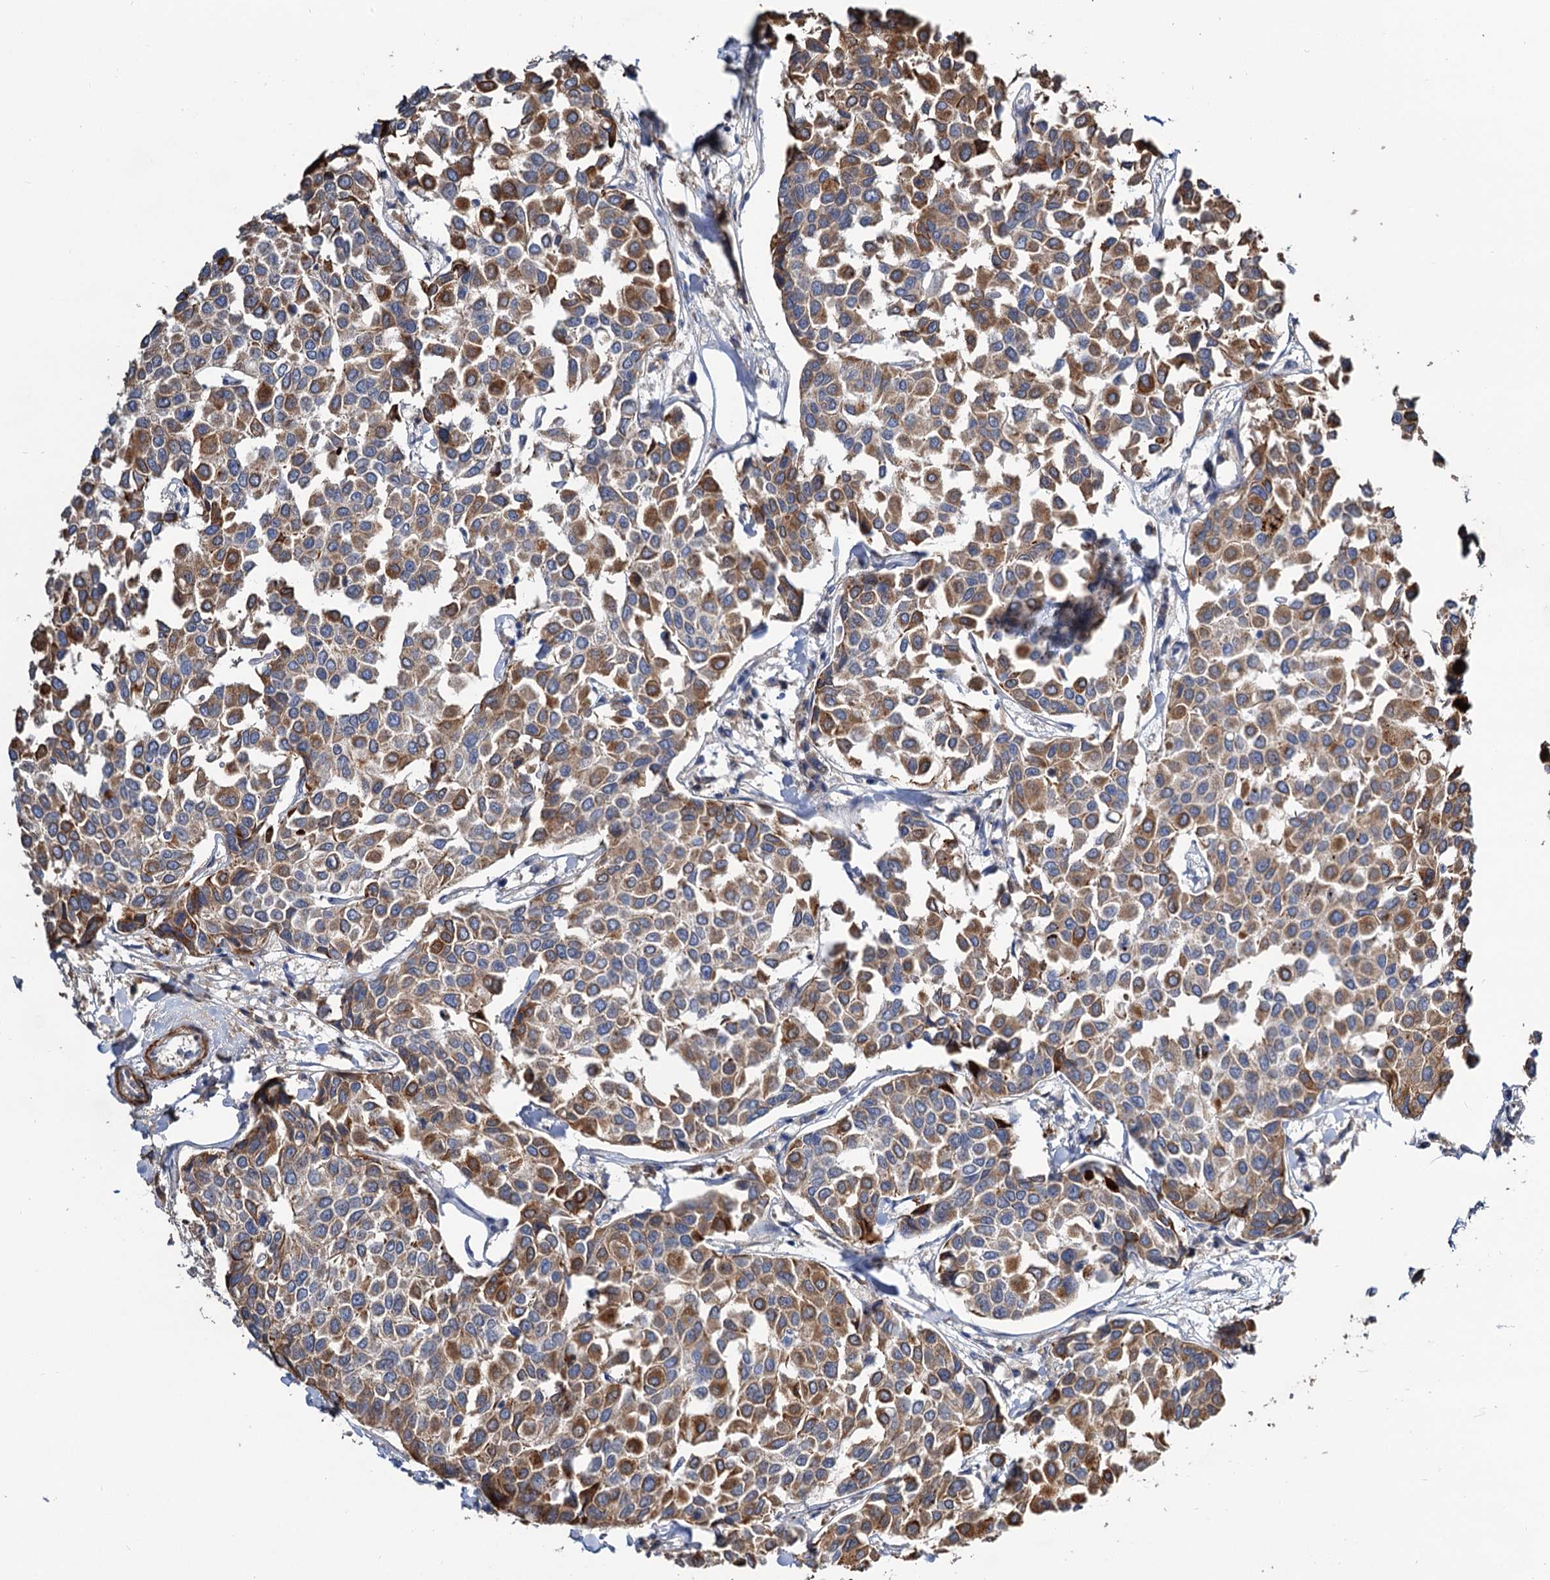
{"staining": {"intensity": "moderate", "quantity": ">75%", "location": "cytoplasmic/membranous"}, "tissue": "breast cancer", "cell_type": "Tumor cells", "image_type": "cancer", "snomed": [{"axis": "morphology", "description": "Duct carcinoma"}, {"axis": "topography", "description": "Breast"}], "caption": "This is a micrograph of immunohistochemistry (IHC) staining of breast intraductal carcinoma, which shows moderate staining in the cytoplasmic/membranous of tumor cells.", "gene": "ALKBH7", "patient": {"sex": "female", "age": 55}}